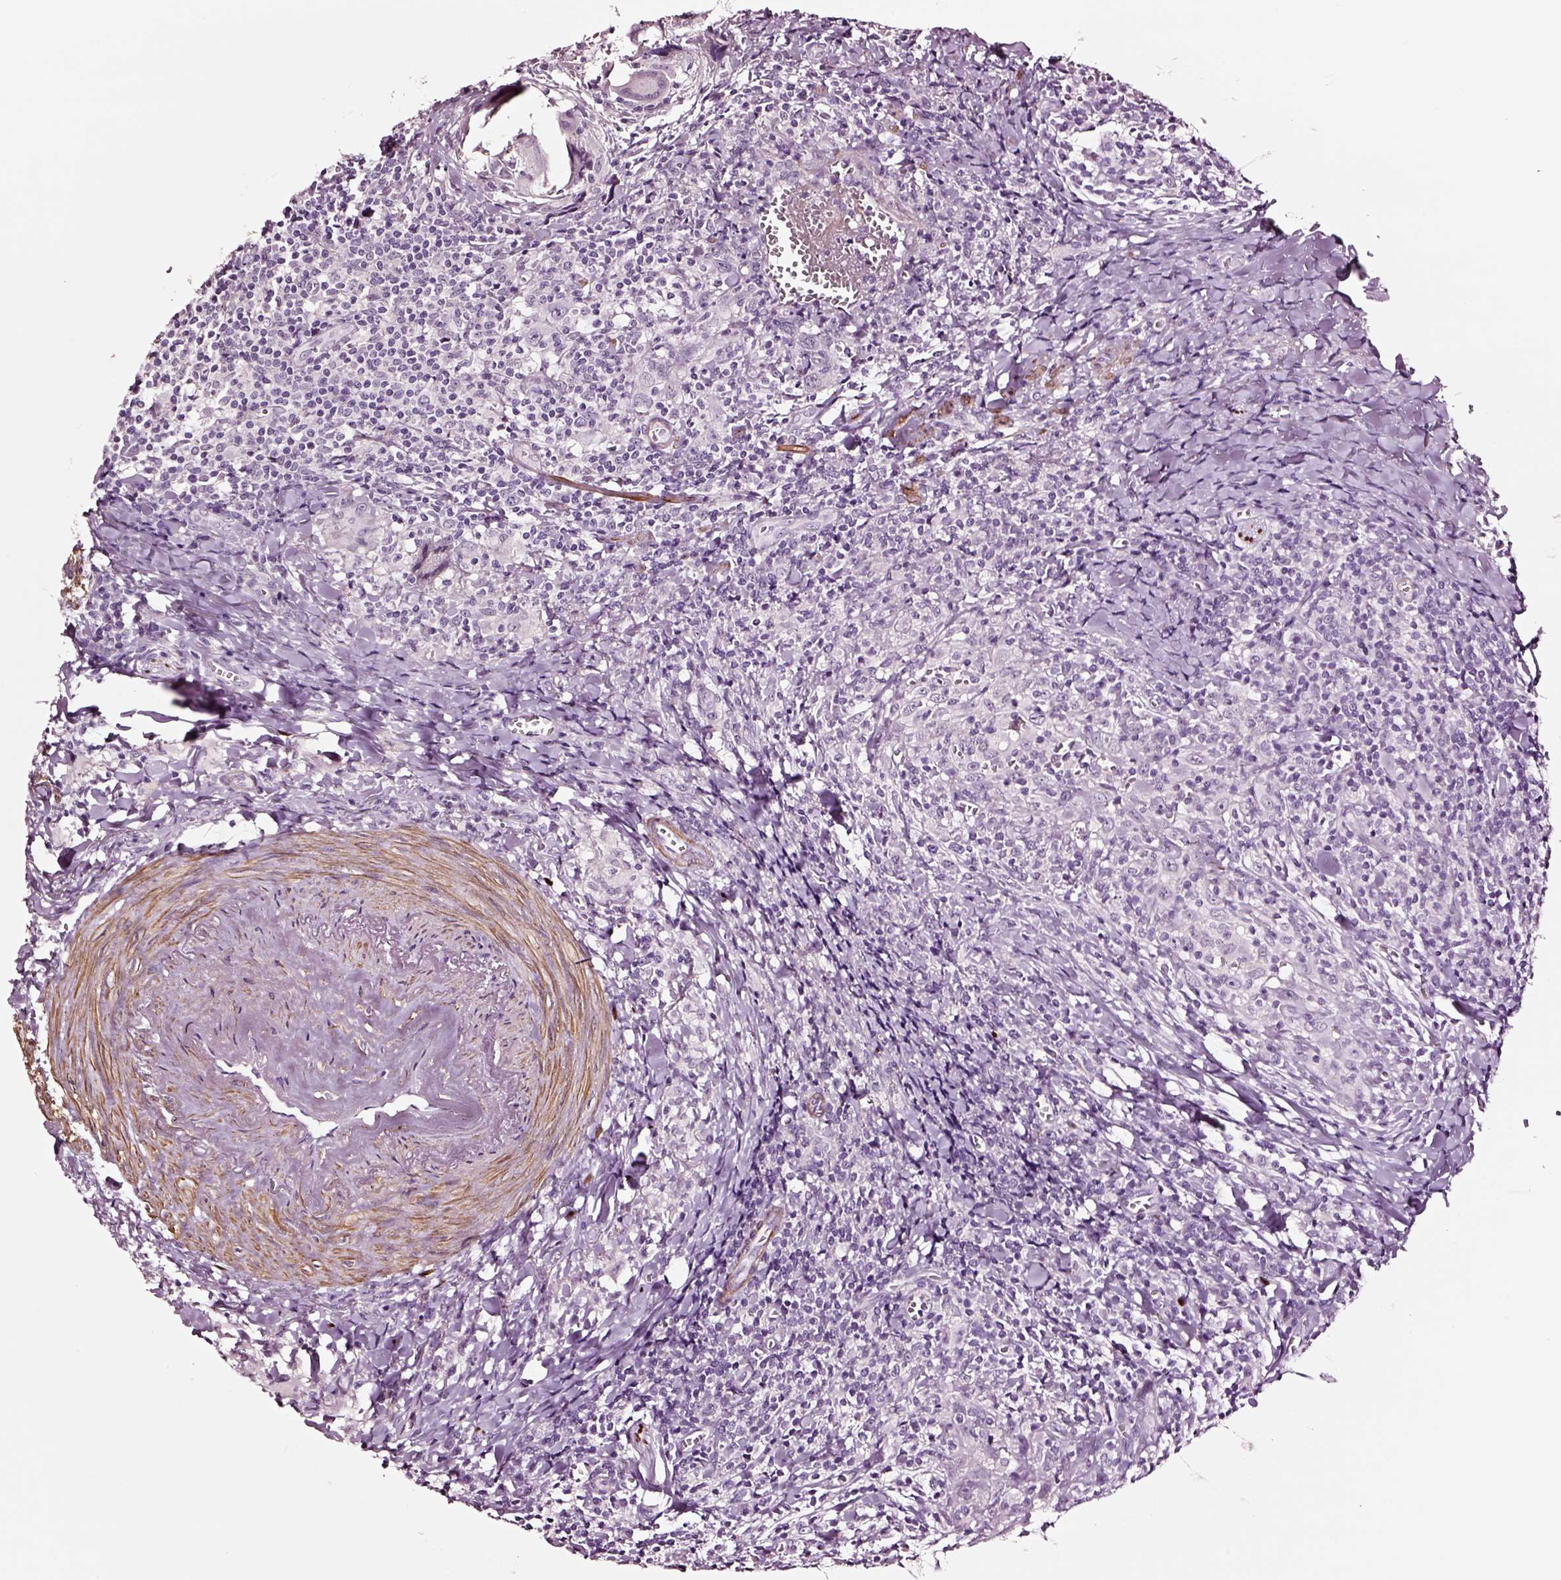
{"staining": {"intensity": "negative", "quantity": "none", "location": "none"}, "tissue": "head and neck cancer", "cell_type": "Tumor cells", "image_type": "cancer", "snomed": [{"axis": "morphology", "description": "Squamous cell carcinoma, NOS"}, {"axis": "topography", "description": "Head-Neck"}], "caption": "A high-resolution histopathology image shows immunohistochemistry (IHC) staining of head and neck cancer (squamous cell carcinoma), which reveals no significant positivity in tumor cells.", "gene": "SOX10", "patient": {"sex": "female", "age": 95}}